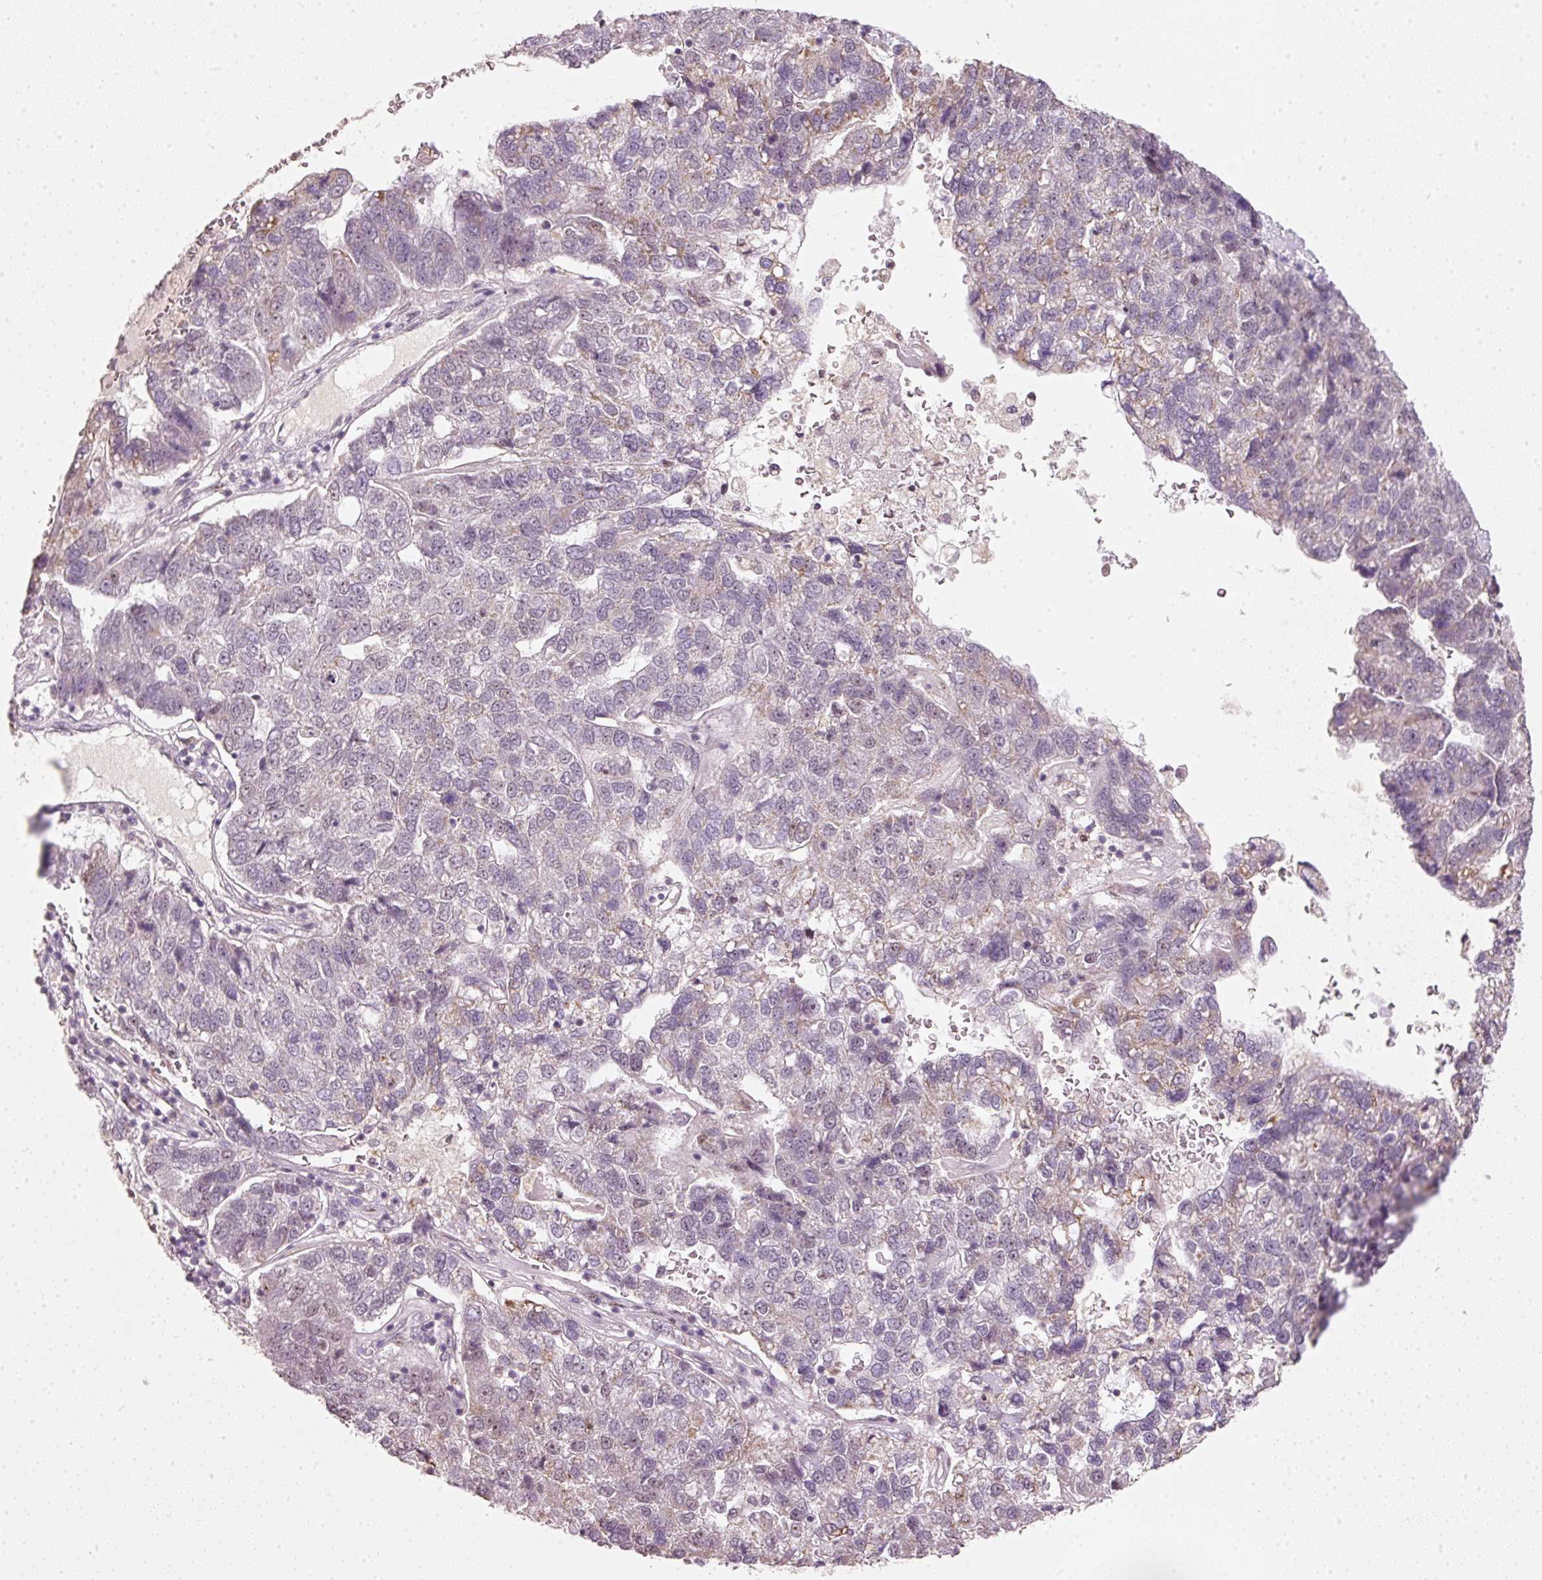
{"staining": {"intensity": "negative", "quantity": "none", "location": "none"}, "tissue": "pancreatic cancer", "cell_type": "Tumor cells", "image_type": "cancer", "snomed": [{"axis": "morphology", "description": "Adenocarcinoma, NOS"}, {"axis": "topography", "description": "Pancreas"}], "caption": "Immunohistochemistry (IHC) of pancreatic adenocarcinoma reveals no positivity in tumor cells. (DAB (3,3'-diaminobenzidine) IHC visualized using brightfield microscopy, high magnification).", "gene": "FSTL3", "patient": {"sex": "female", "age": 61}}